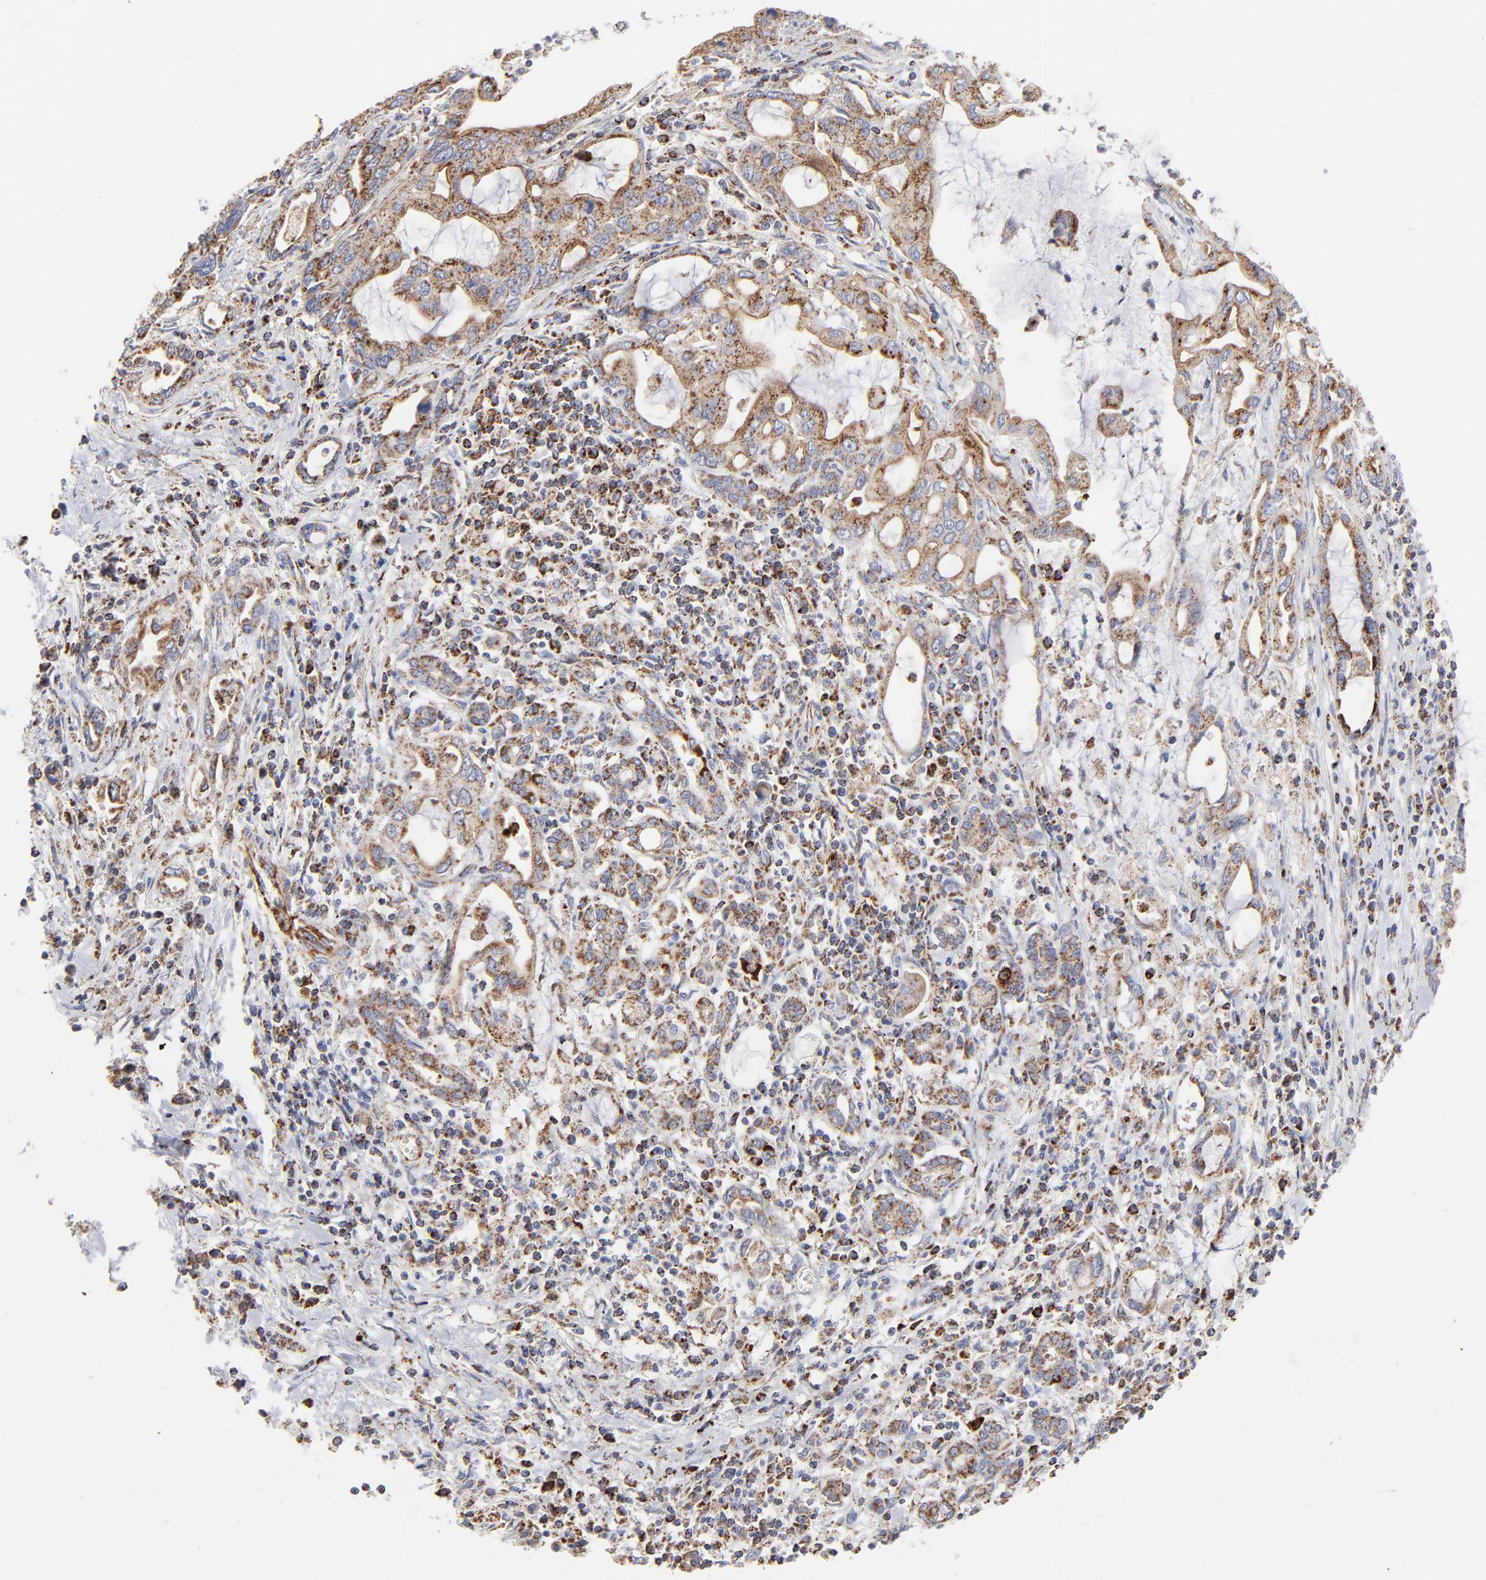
{"staining": {"intensity": "strong", "quantity": ">75%", "location": "cytoplasmic/membranous"}, "tissue": "pancreatic cancer", "cell_type": "Tumor cells", "image_type": "cancer", "snomed": [{"axis": "morphology", "description": "Adenocarcinoma, NOS"}, {"axis": "topography", "description": "Pancreas"}], "caption": "Protein staining displays strong cytoplasmic/membranous expression in about >75% of tumor cells in pancreatic cancer (adenocarcinoma).", "gene": "ASB3", "patient": {"sex": "female", "age": 57}}